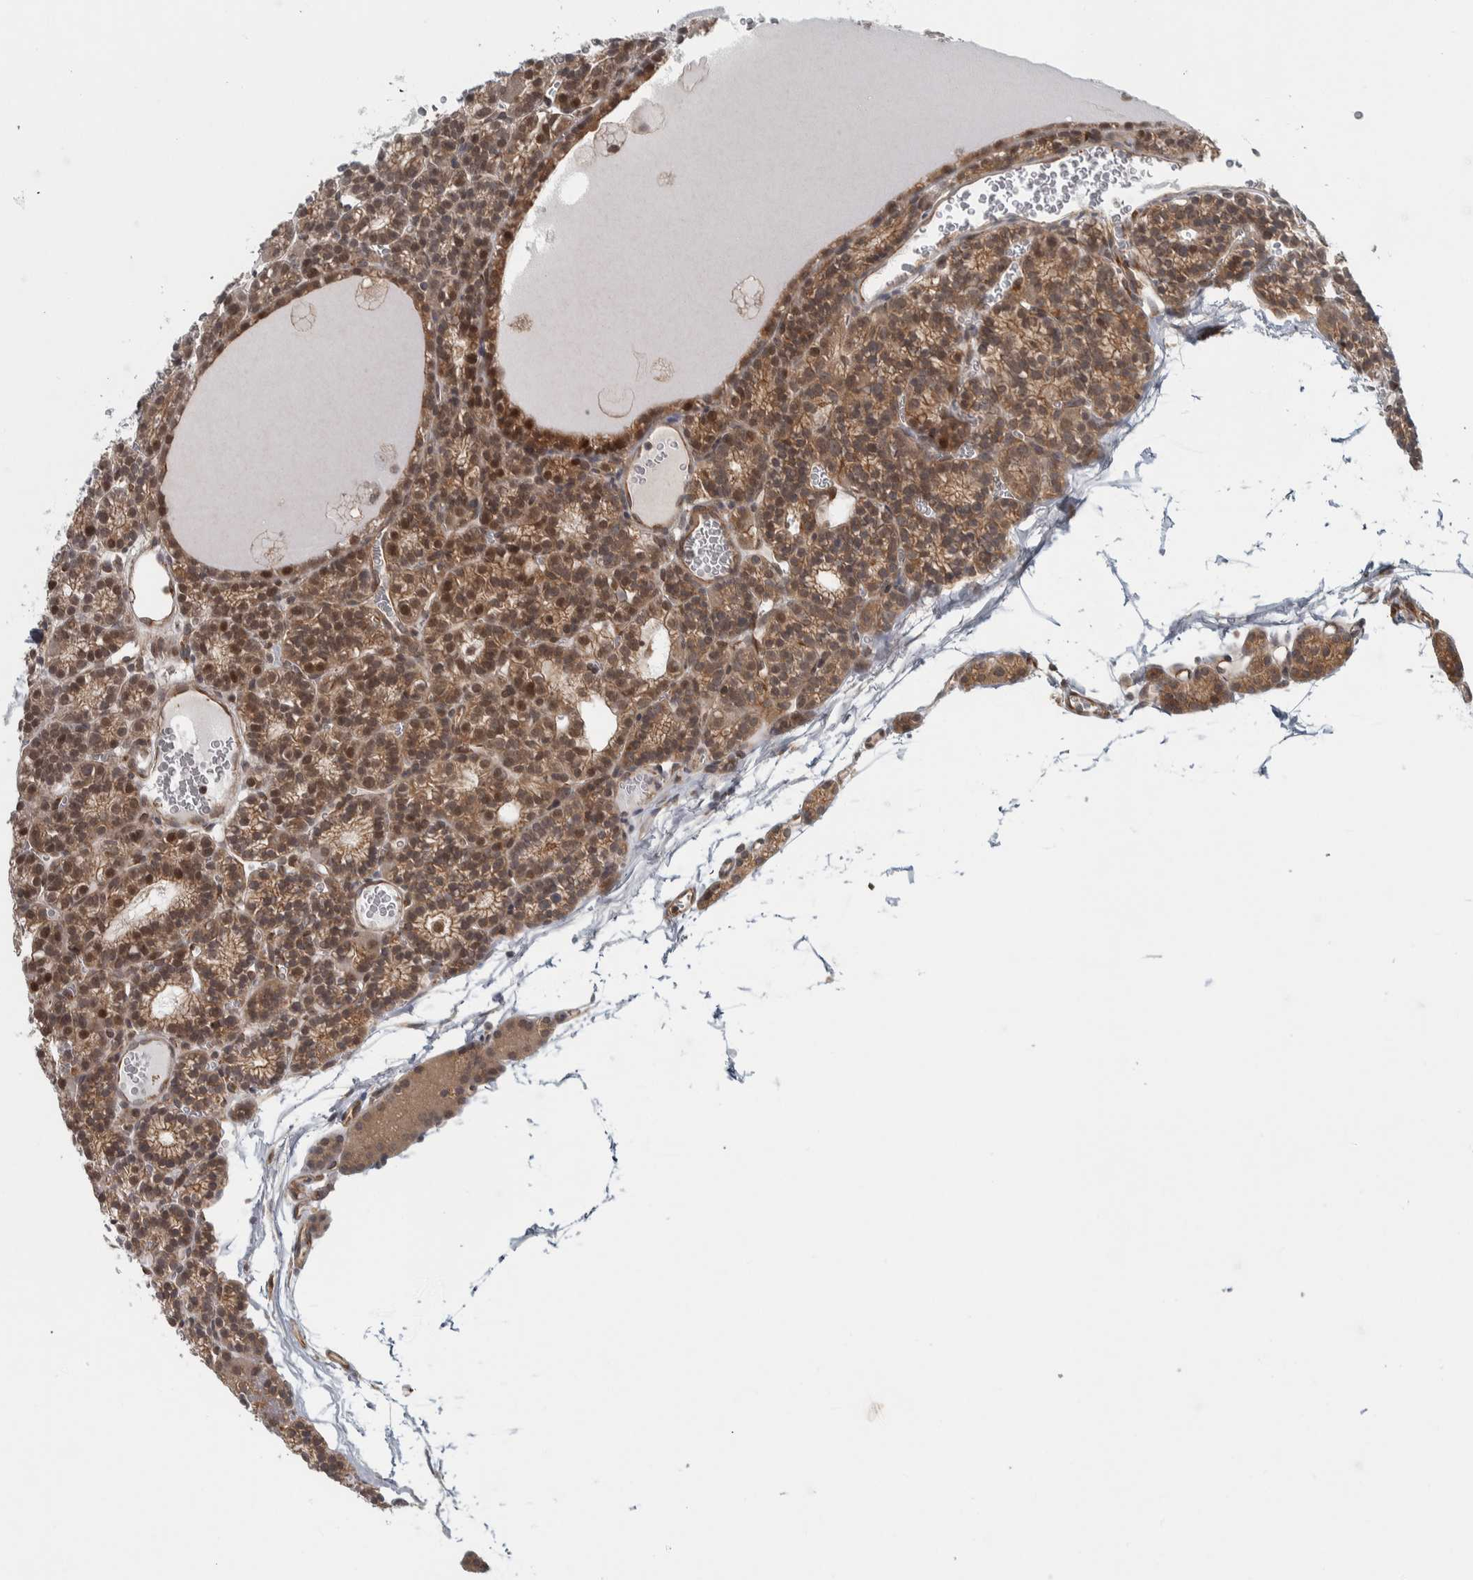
{"staining": {"intensity": "moderate", "quantity": ">75%", "location": "cytoplasmic/membranous,nuclear"}, "tissue": "parathyroid gland", "cell_type": "Glandular cells", "image_type": "normal", "snomed": [{"axis": "morphology", "description": "Normal tissue, NOS"}, {"axis": "morphology", "description": "Adenoma, NOS"}, {"axis": "topography", "description": "Parathyroid gland"}], "caption": "Unremarkable parathyroid gland was stained to show a protein in brown. There is medium levels of moderate cytoplasmic/membranous,nuclear staining in about >75% of glandular cells. (DAB IHC, brown staining for protein, blue staining for nuclei).", "gene": "TBC1D31", "patient": {"sex": "female", "age": 58}}